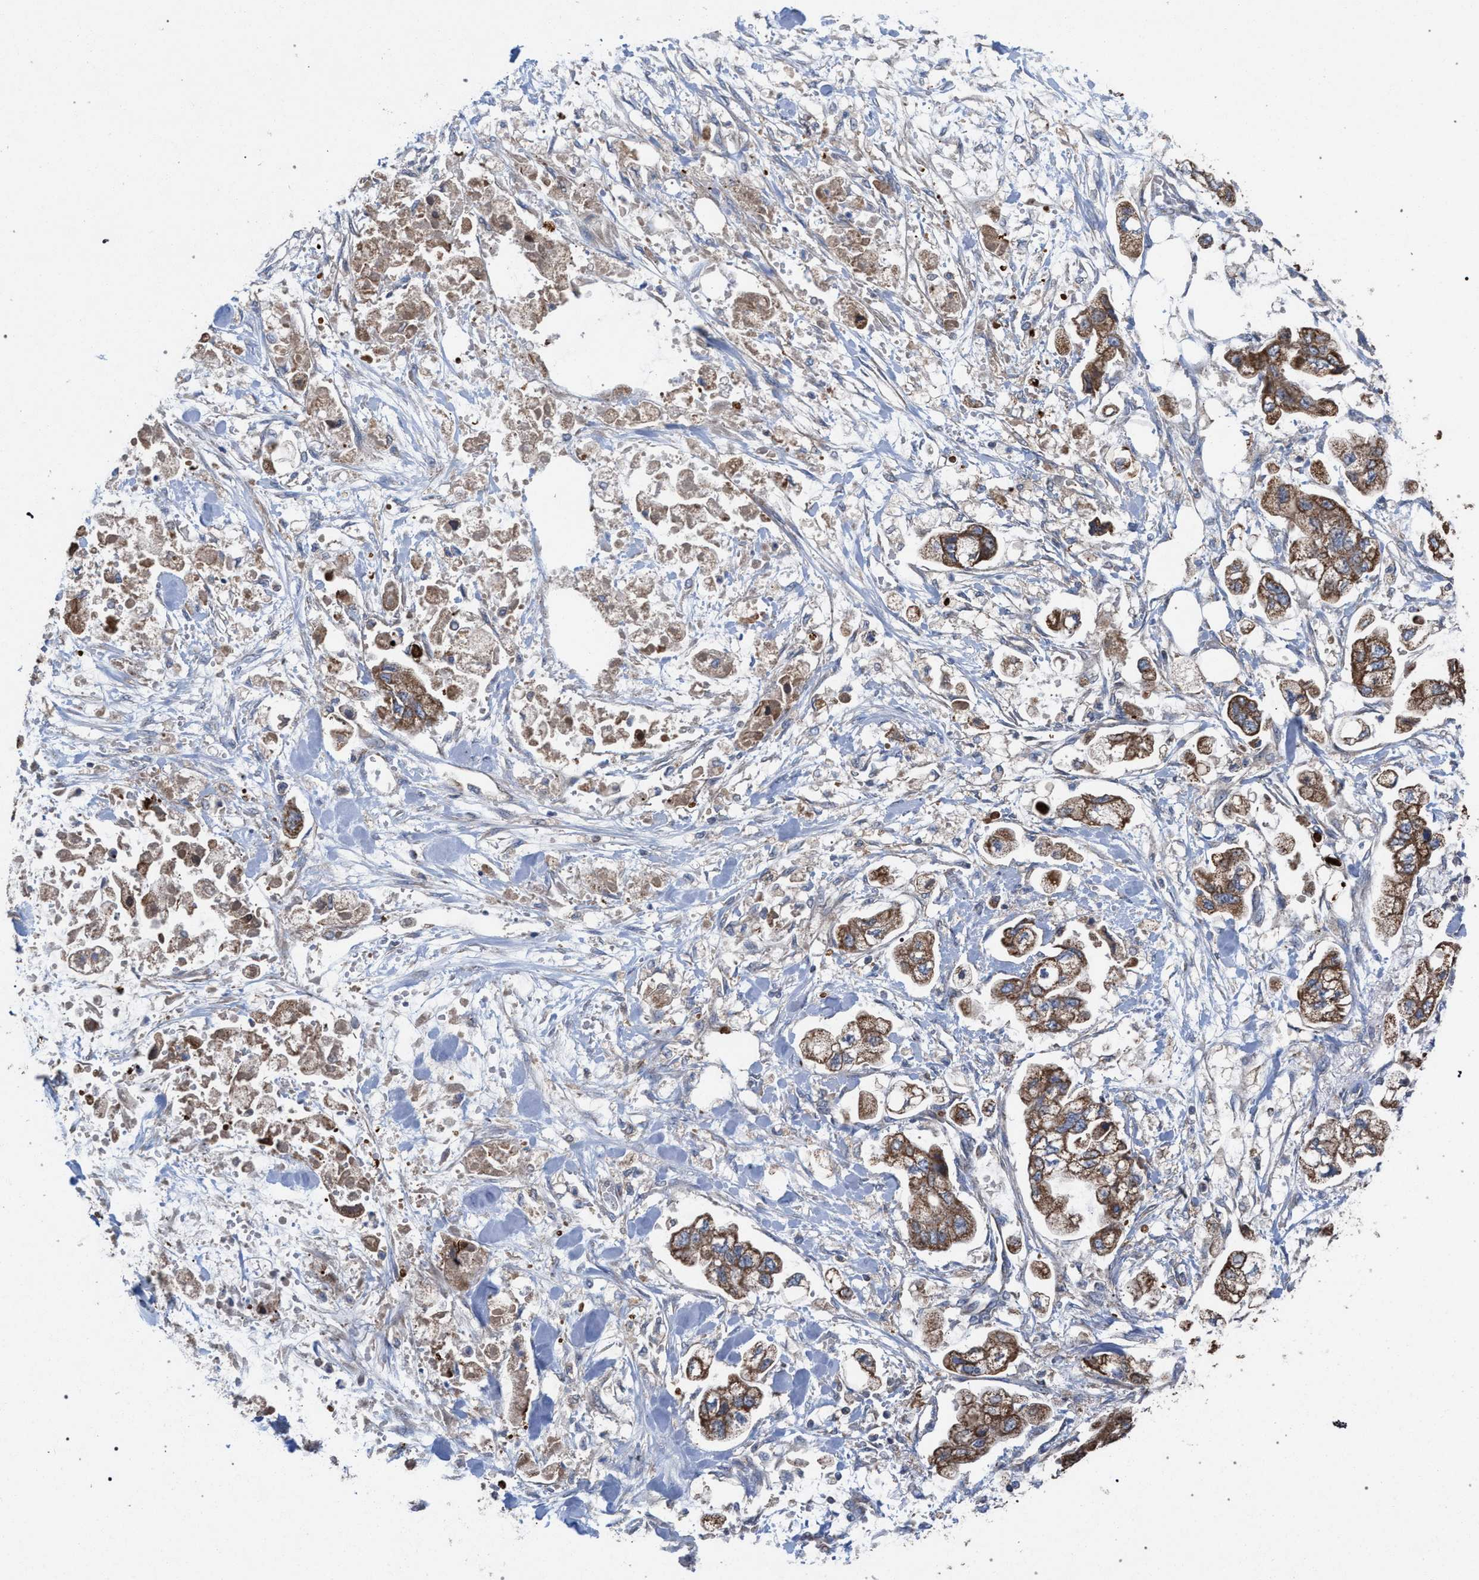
{"staining": {"intensity": "moderate", "quantity": ">75%", "location": "cytoplasmic/membranous"}, "tissue": "stomach cancer", "cell_type": "Tumor cells", "image_type": "cancer", "snomed": [{"axis": "morphology", "description": "Normal tissue, NOS"}, {"axis": "morphology", "description": "Adenocarcinoma, NOS"}, {"axis": "topography", "description": "Stomach"}], "caption": "Immunohistochemistry (IHC) photomicrograph of adenocarcinoma (stomach) stained for a protein (brown), which demonstrates medium levels of moderate cytoplasmic/membranous positivity in about >75% of tumor cells.", "gene": "BCL2L12", "patient": {"sex": "male", "age": 62}}